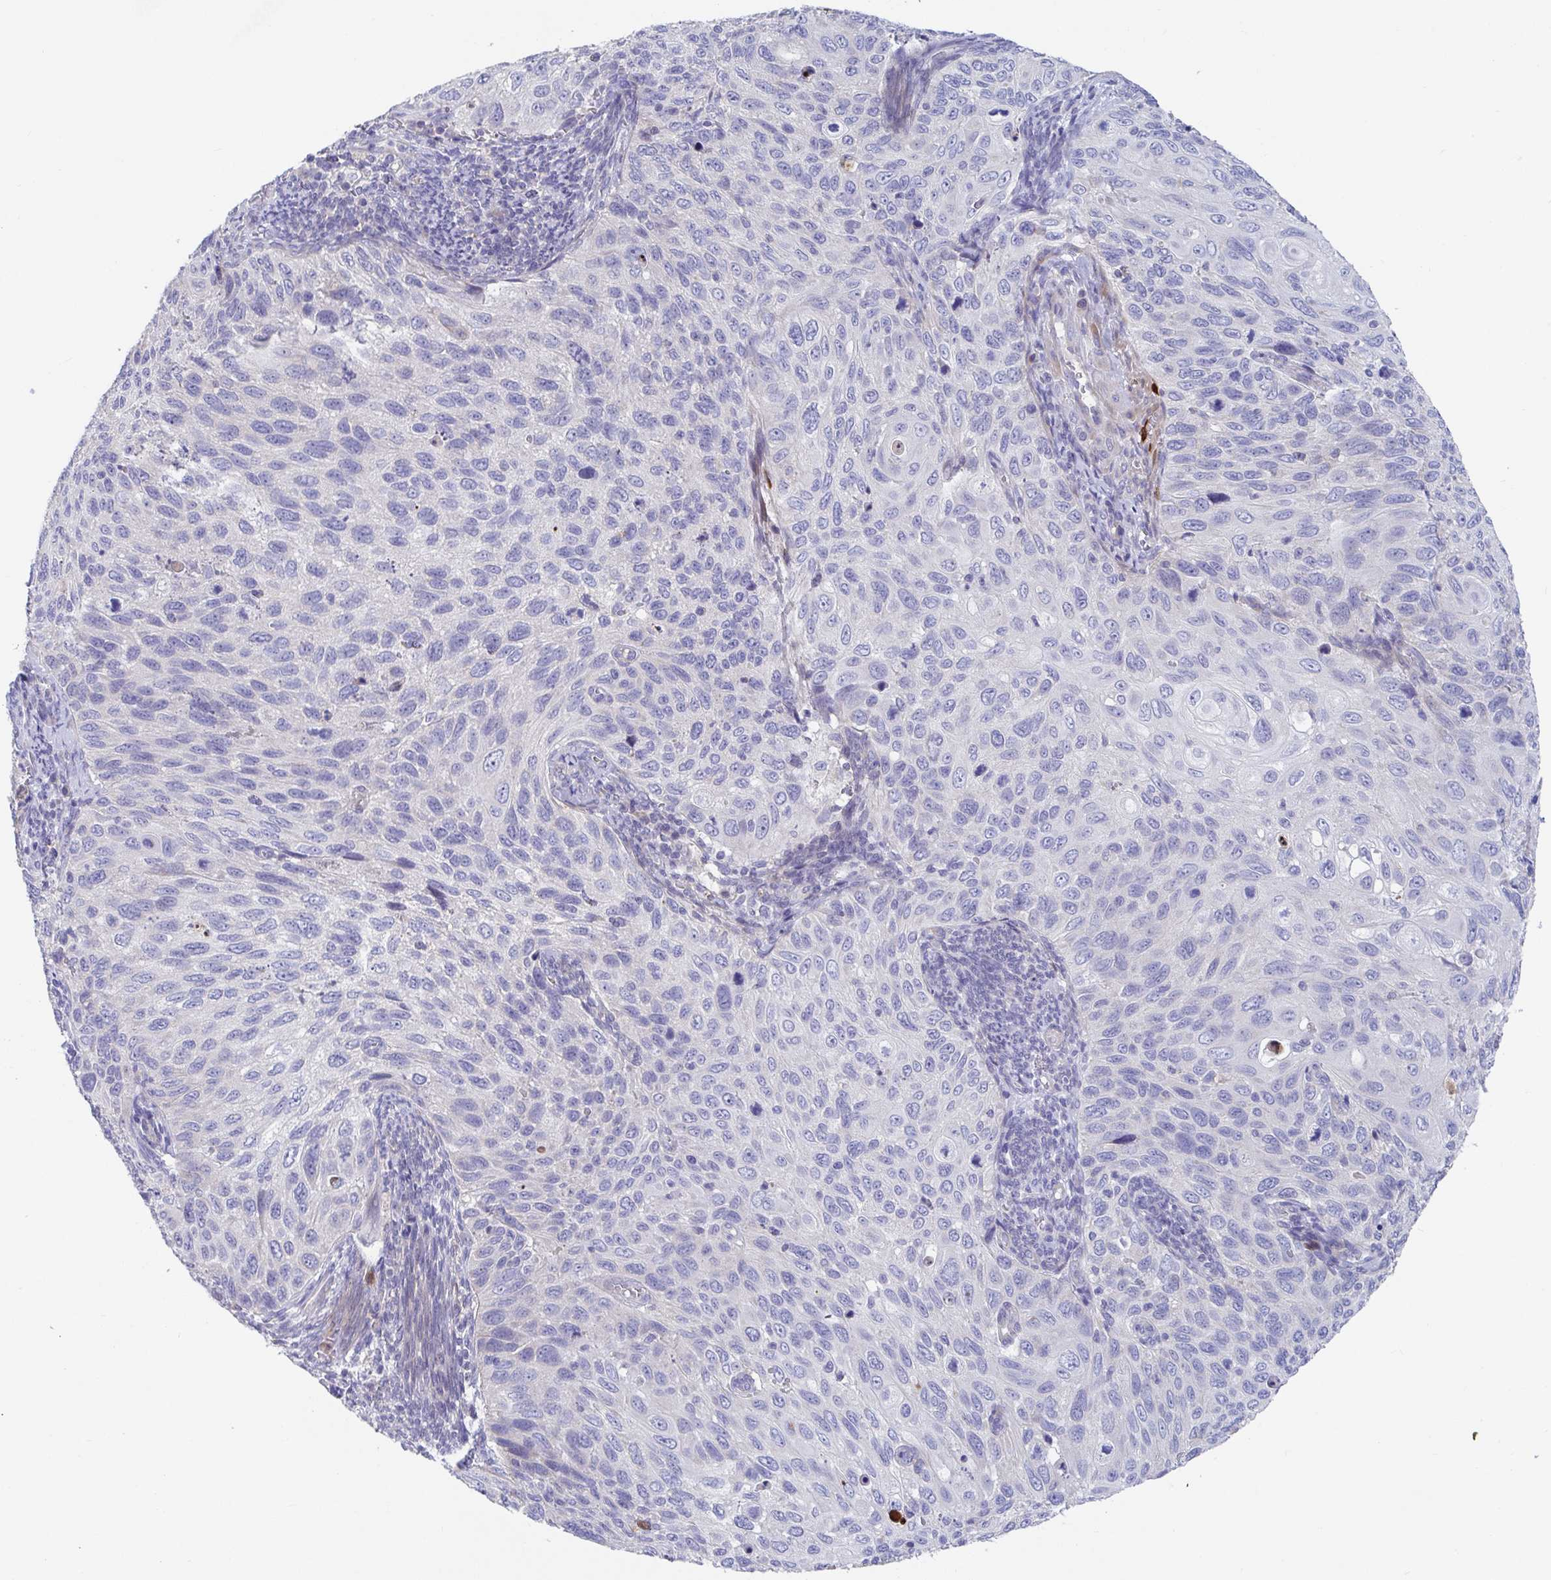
{"staining": {"intensity": "negative", "quantity": "none", "location": "none"}, "tissue": "cervical cancer", "cell_type": "Tumor cells", "image_type": "cancer", "snomed": [{"axis": "morphology", "description": "Squamous cell carcinoma, NOS"}, {"axis": "topography", "description": "Cervix"}], "caption": "High magnification brightfield microscopy of cervical cancer stained with DAB (brown) and counterstained with hematoxylin (blue): tumor cells show no significant positivity. Brightfield microscopy of immunohistochemistry (IHC) stained with DAB (brown) and hematoxylin (blue), captured at high magnification.", "gene": "ZNF561", "patient": {"sex": "female", "age": 70}}